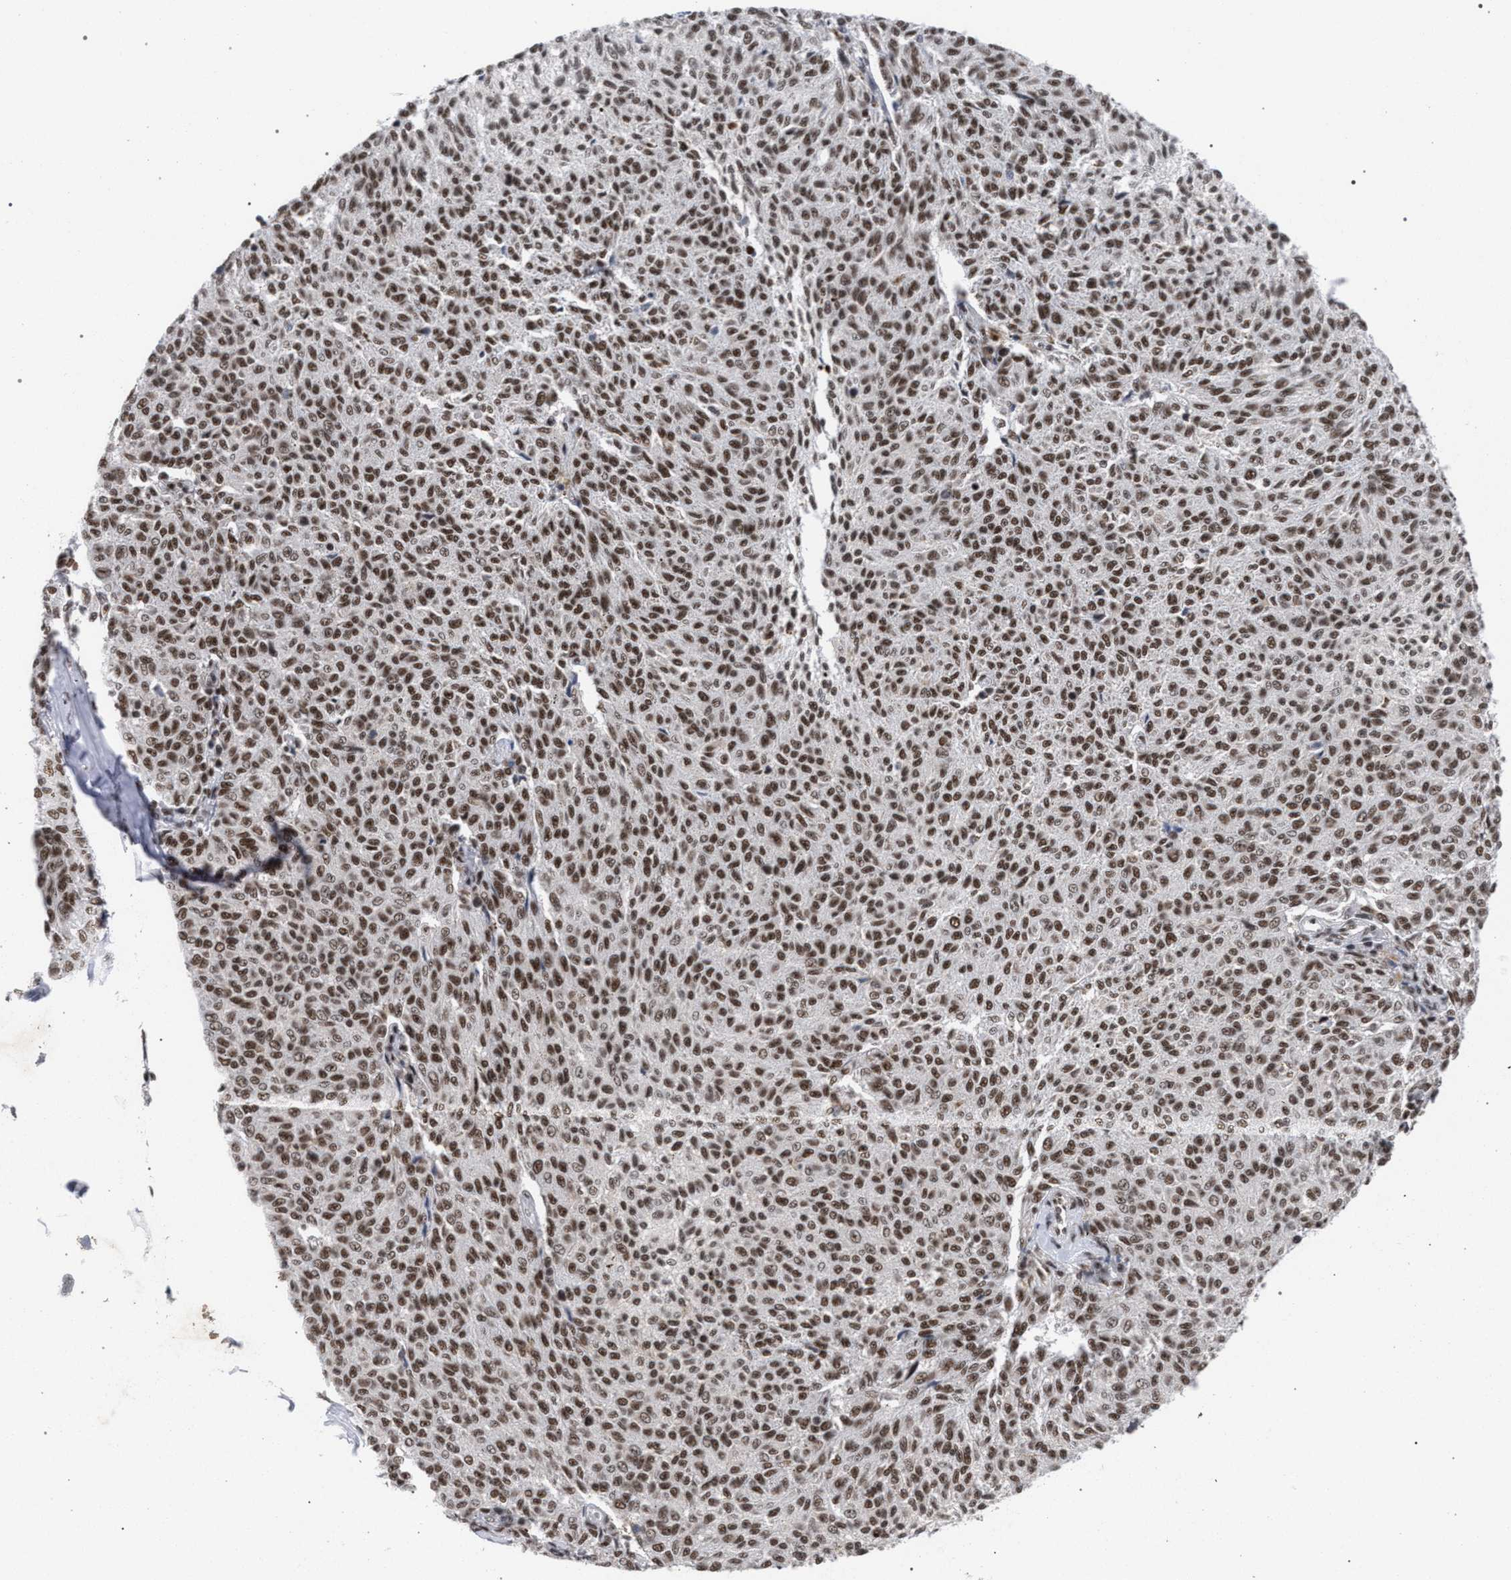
{"staining": {"intensity": "moderate", "quantity": ">75%", "location": "nuclear"}, "tissue": "melanoma", "cell_type": "Tumor cells", "image_type": "cancer", "snomed": [{"axis": "morphology", "description": "Malignant melanoma, NOS"}, {"axis": "topography", "description": "Skin"}], "caption": "IHC photomicrograph of malignant melanoma stained for a protein (brown), which shows medium levels of moderate nuclear positivity in about >75% of tumor cells.", "gene": "SCAF4", "patient": {"sex": "female", "age": 72}}